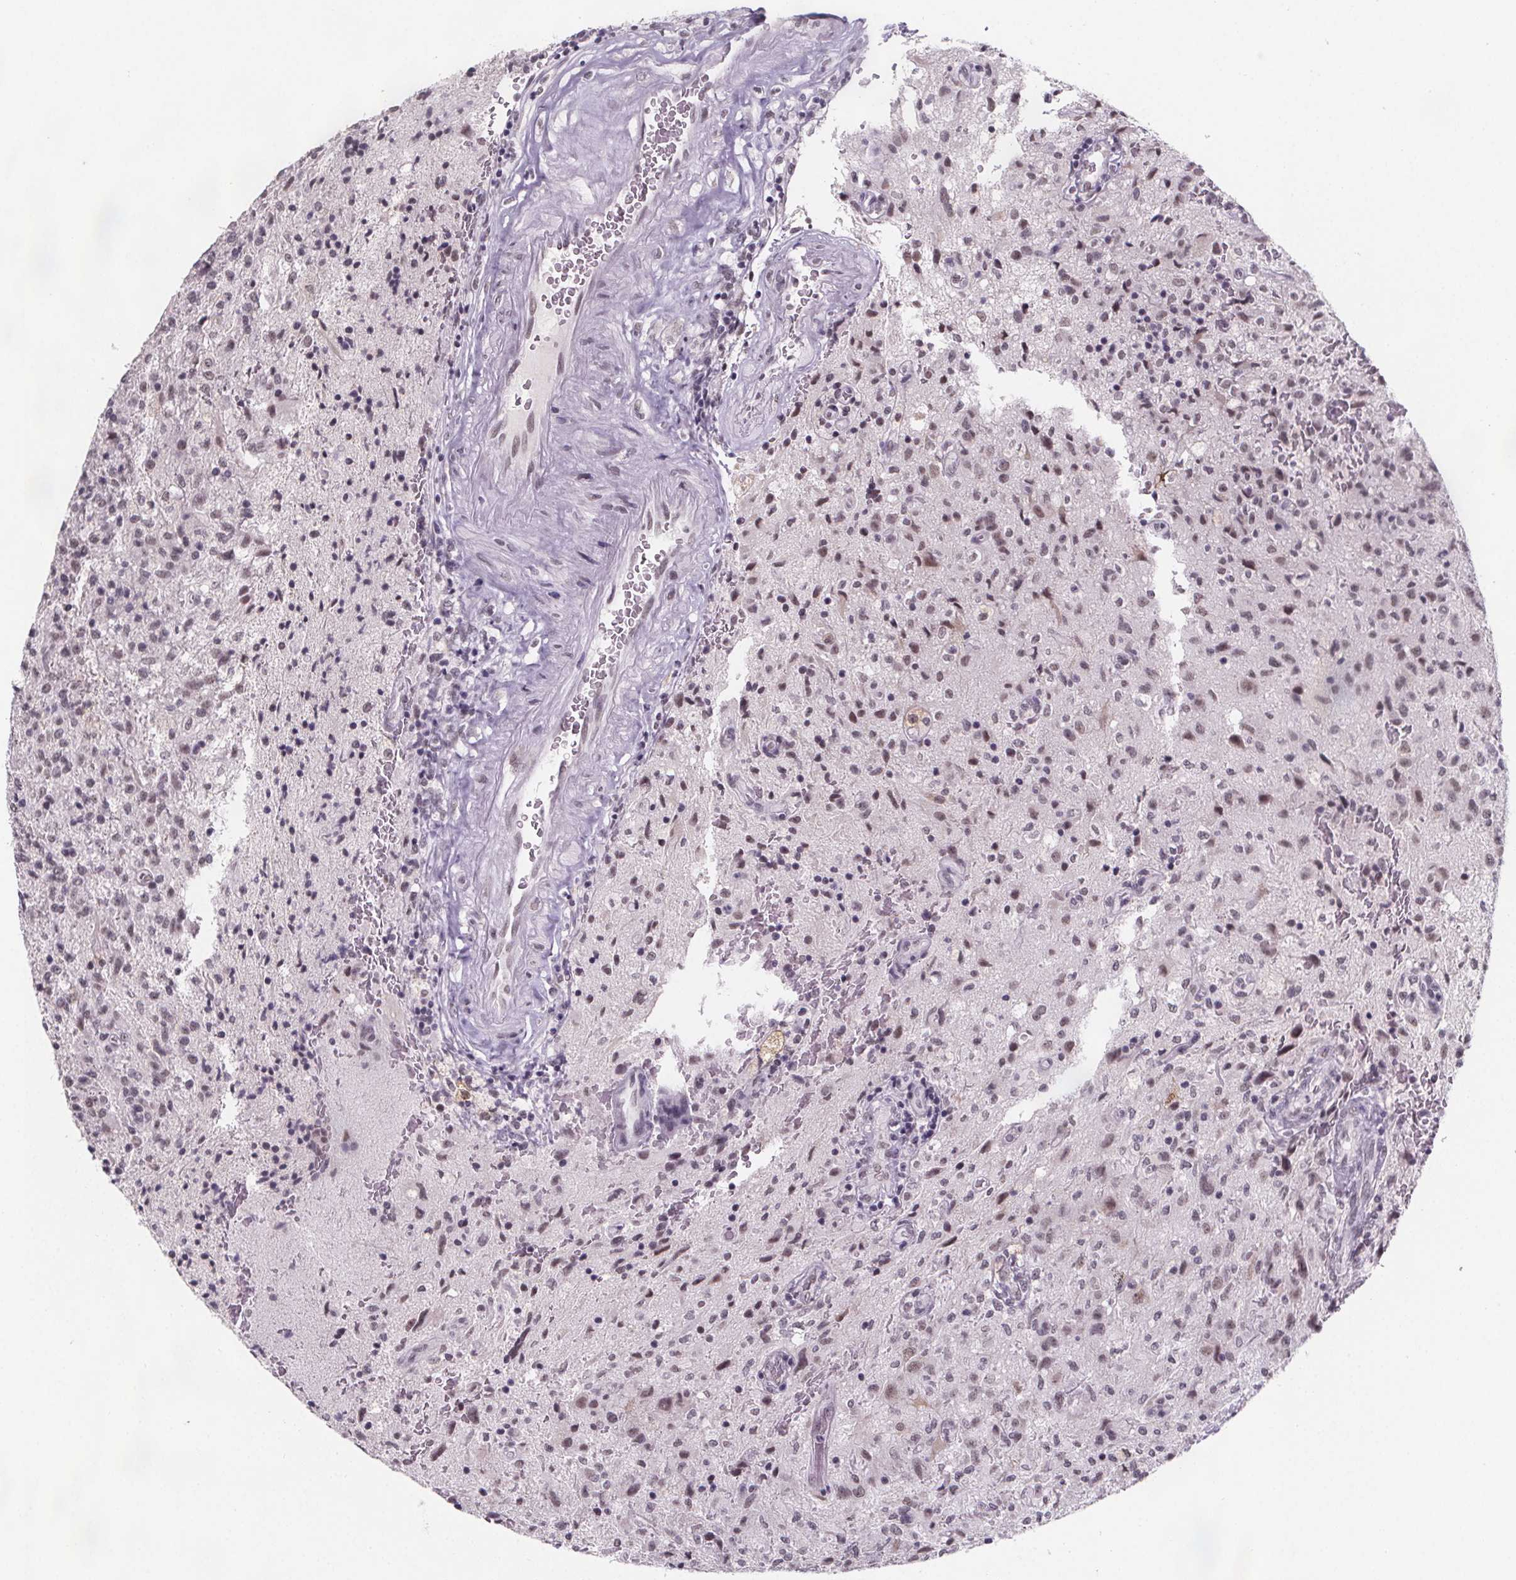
{"staining": {"intensity": "moderate", "quantity": "25%-75%", "location": "nuclear"}, "tissue": "glioma", "cell_type": "Tumor cells", "image_type": "cancer", "snomed": [{"axis": "morphology", "description": "Glioma, malignant, High grade"}, {"axis": "topography", "description": "Brain"}], "caption": "Immunohistochemical staining of malignant glioma (high-grade) shows medium levels of moderate nuclear protein expression in approximately 25%-75% of tumor cells.", "gene": "ZNF572", "patient": {"sex": "male", "age": 68}}